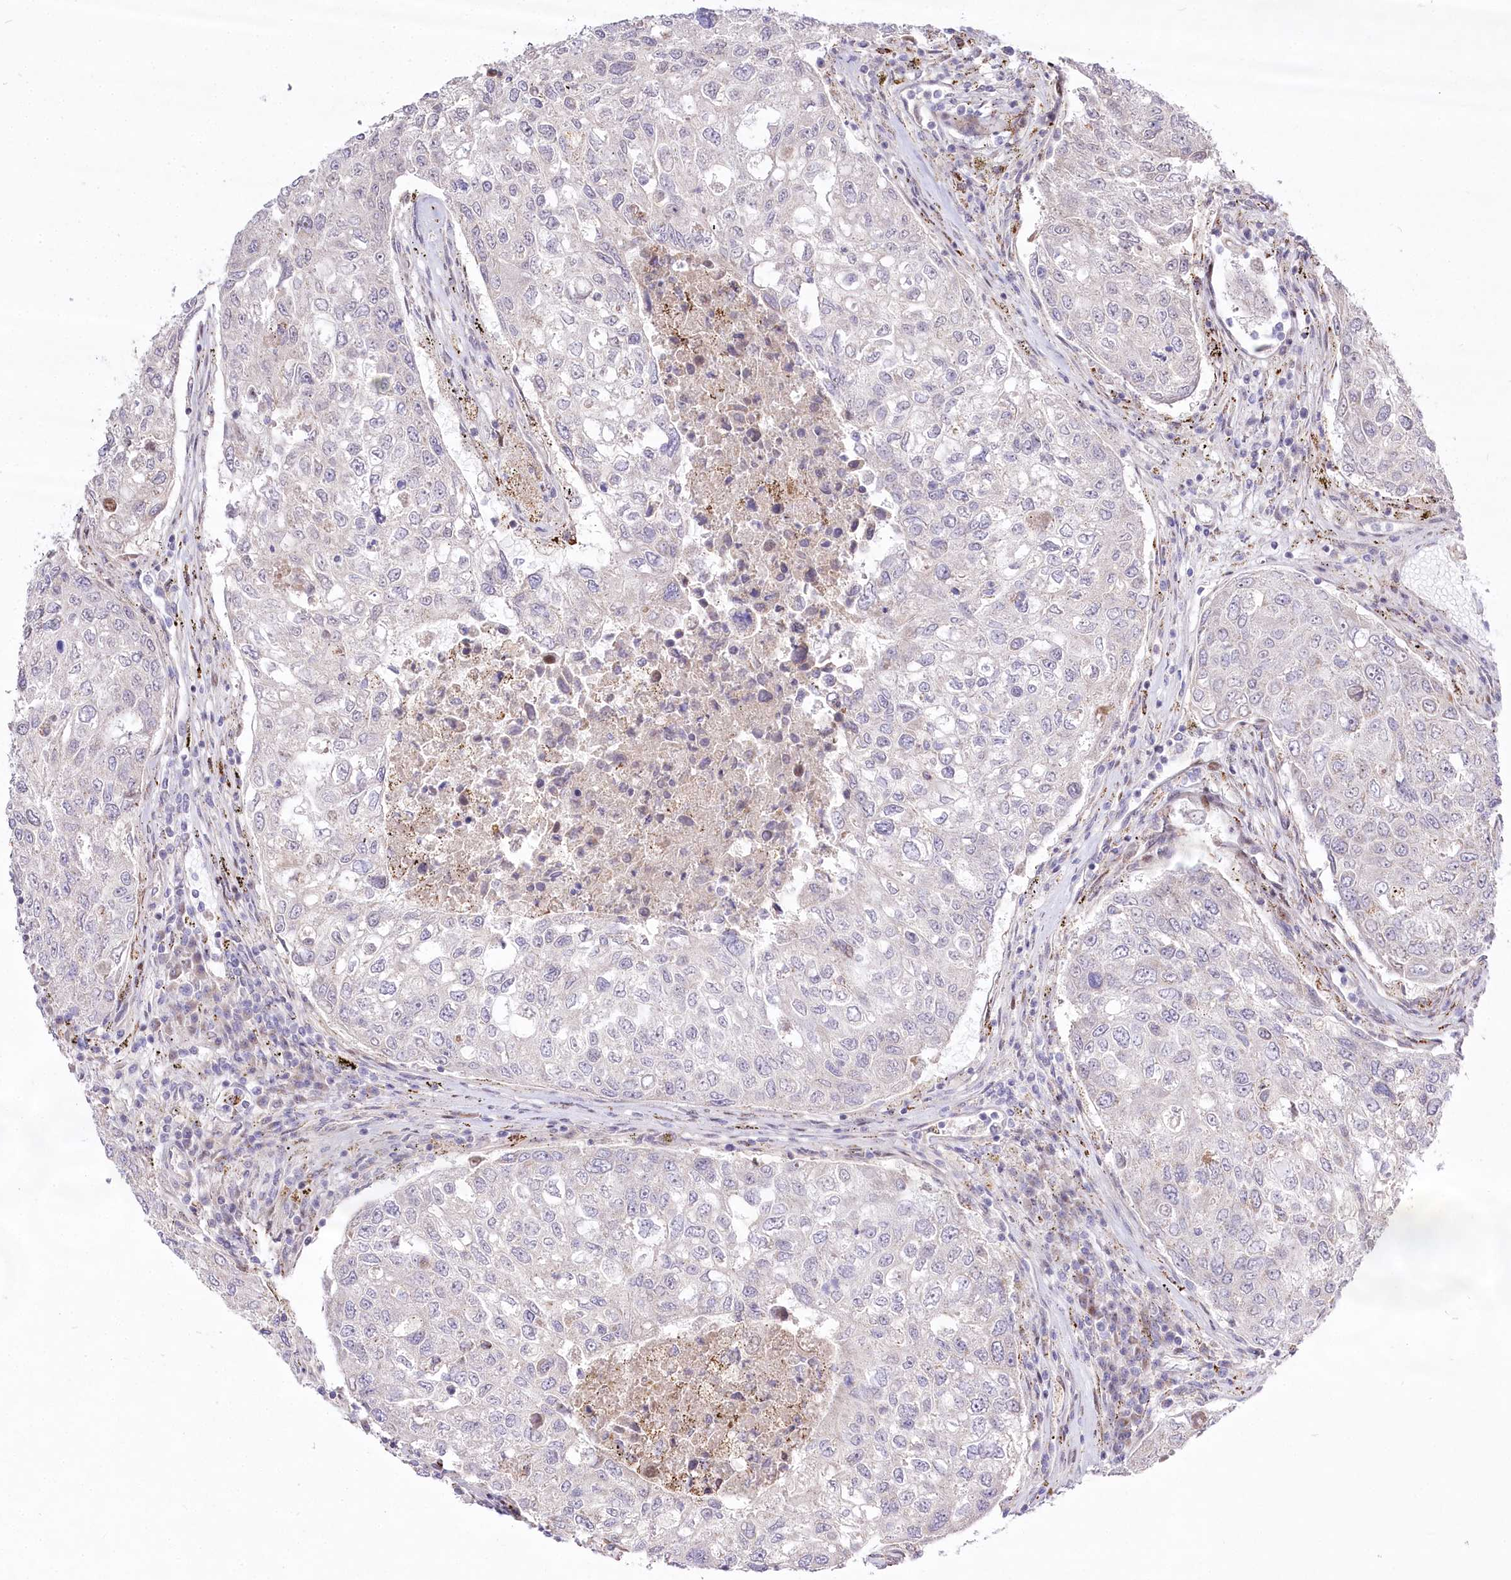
{"staining": {"intensity": "negative", "quantity": "none", "location": "none"}, "tissue": "urothelial cancer", "cell_type": "Tumor cells", "image_type": "cancer", "snomed": [{"axis": "morphology", "description": "Urothelial carcinoma, High grade"}, {"axis": "topography", "description": "Lymph node"}, {"axis": "topography", "description": "Urinary bladder"}], "caption": "High power microscopy photomicrograph of an immunohistochemistry image of urothelial carcinoma (high-grade), revealing no significant expression in tumor cells.", "gene": "CEP164", "patient": {"sex": "male", "age": 51}}